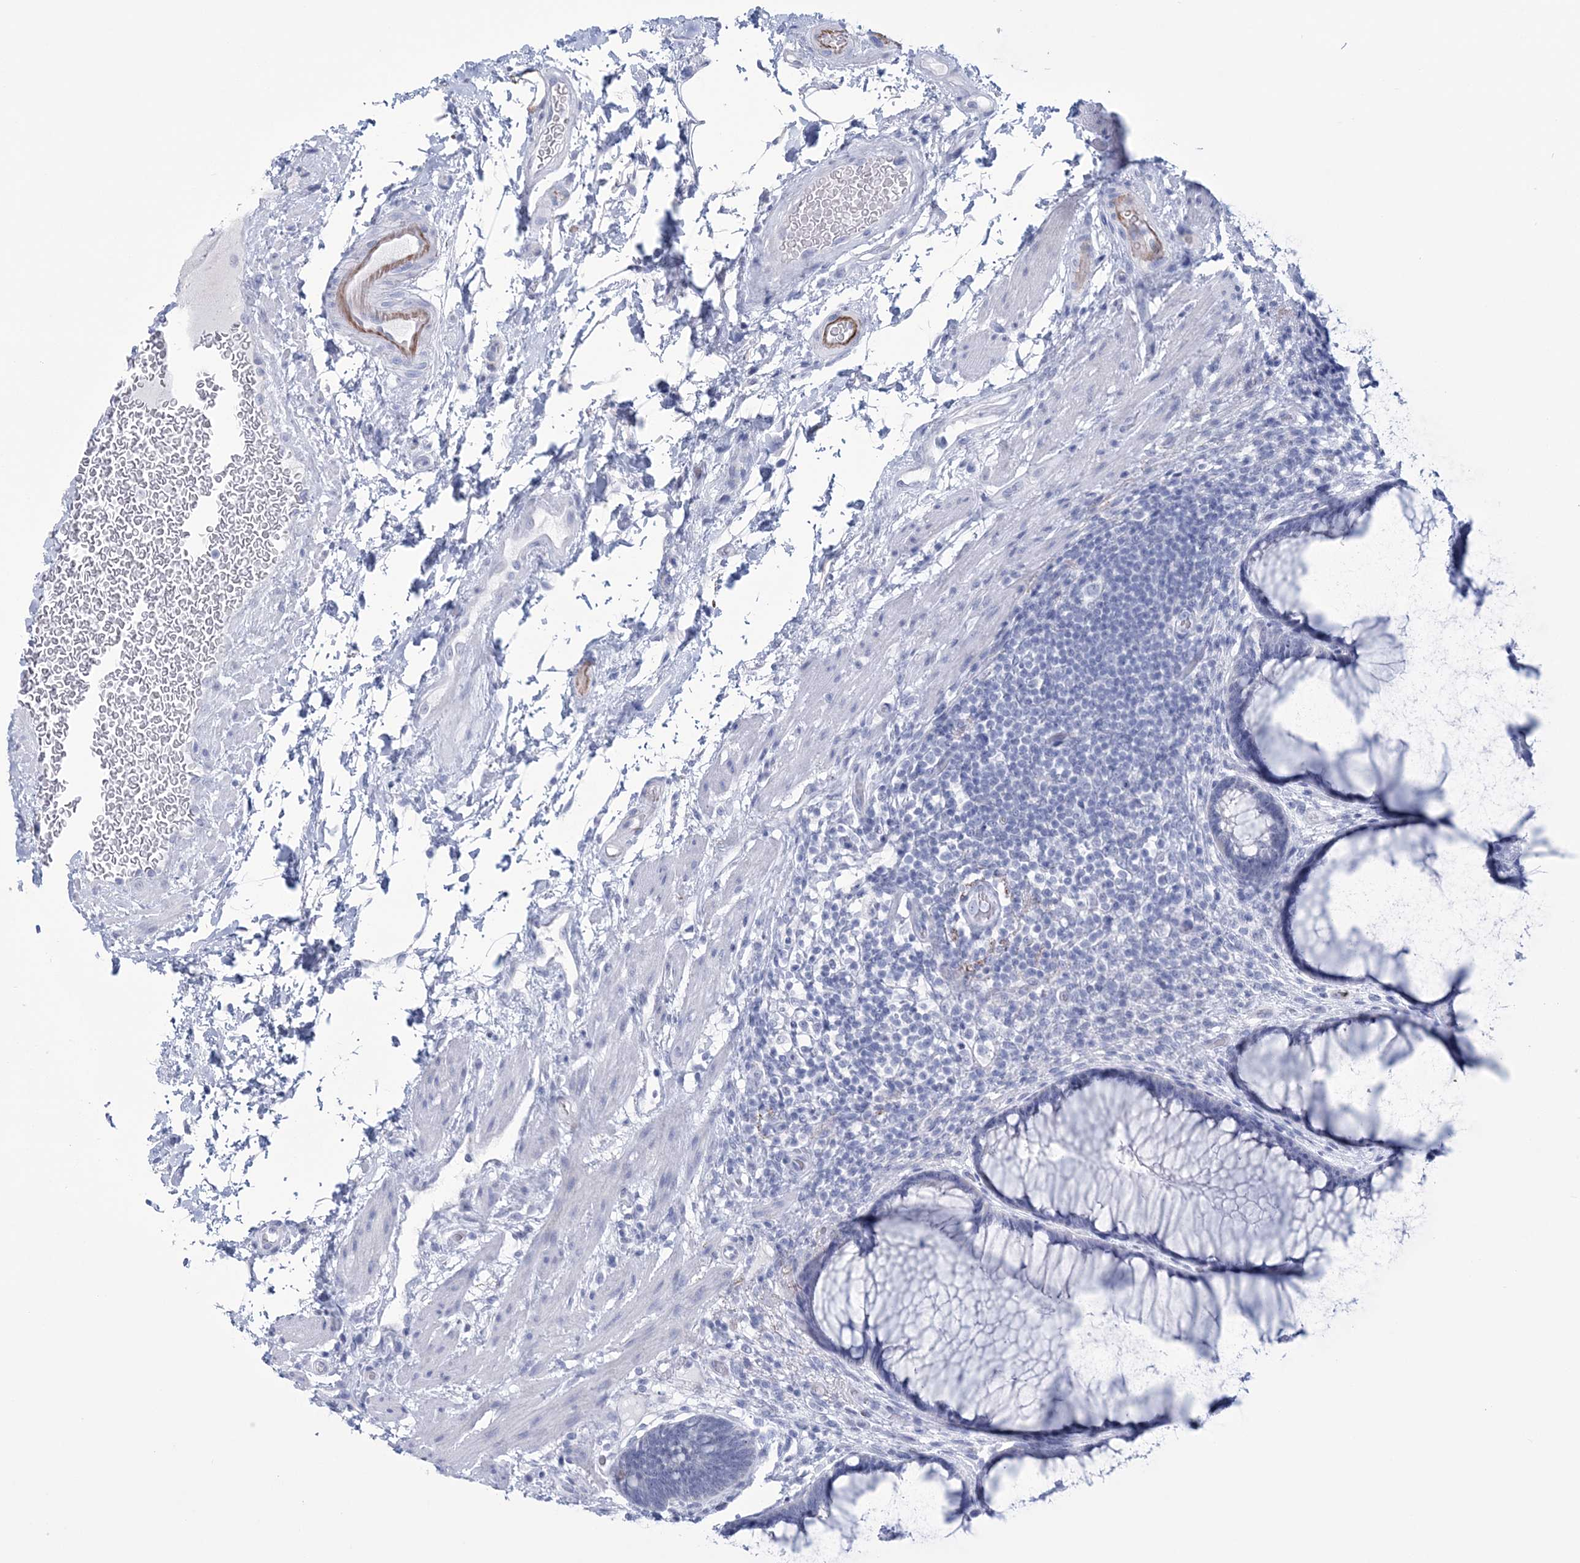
{"staining": {"intensity": "negative", "quantity": "none", "location": "none"}, "tissue": "rectum", "cell_type": "Glandular cells", "image_type": "normal", "snomed": [{"axis": "morphology", "description": "Normal tissue, NOS"}, {"axis": "topography", "description": "Rectum"}], "caption": "Photomicrograph shows no significant protein expression in glandular cells of benign rectum. (DAB (3,3'-diaminobenzidine) immunohistochemistry, high magnification).", "gene": "DPCD", "patient": {"sex": "male", "age": 51}}